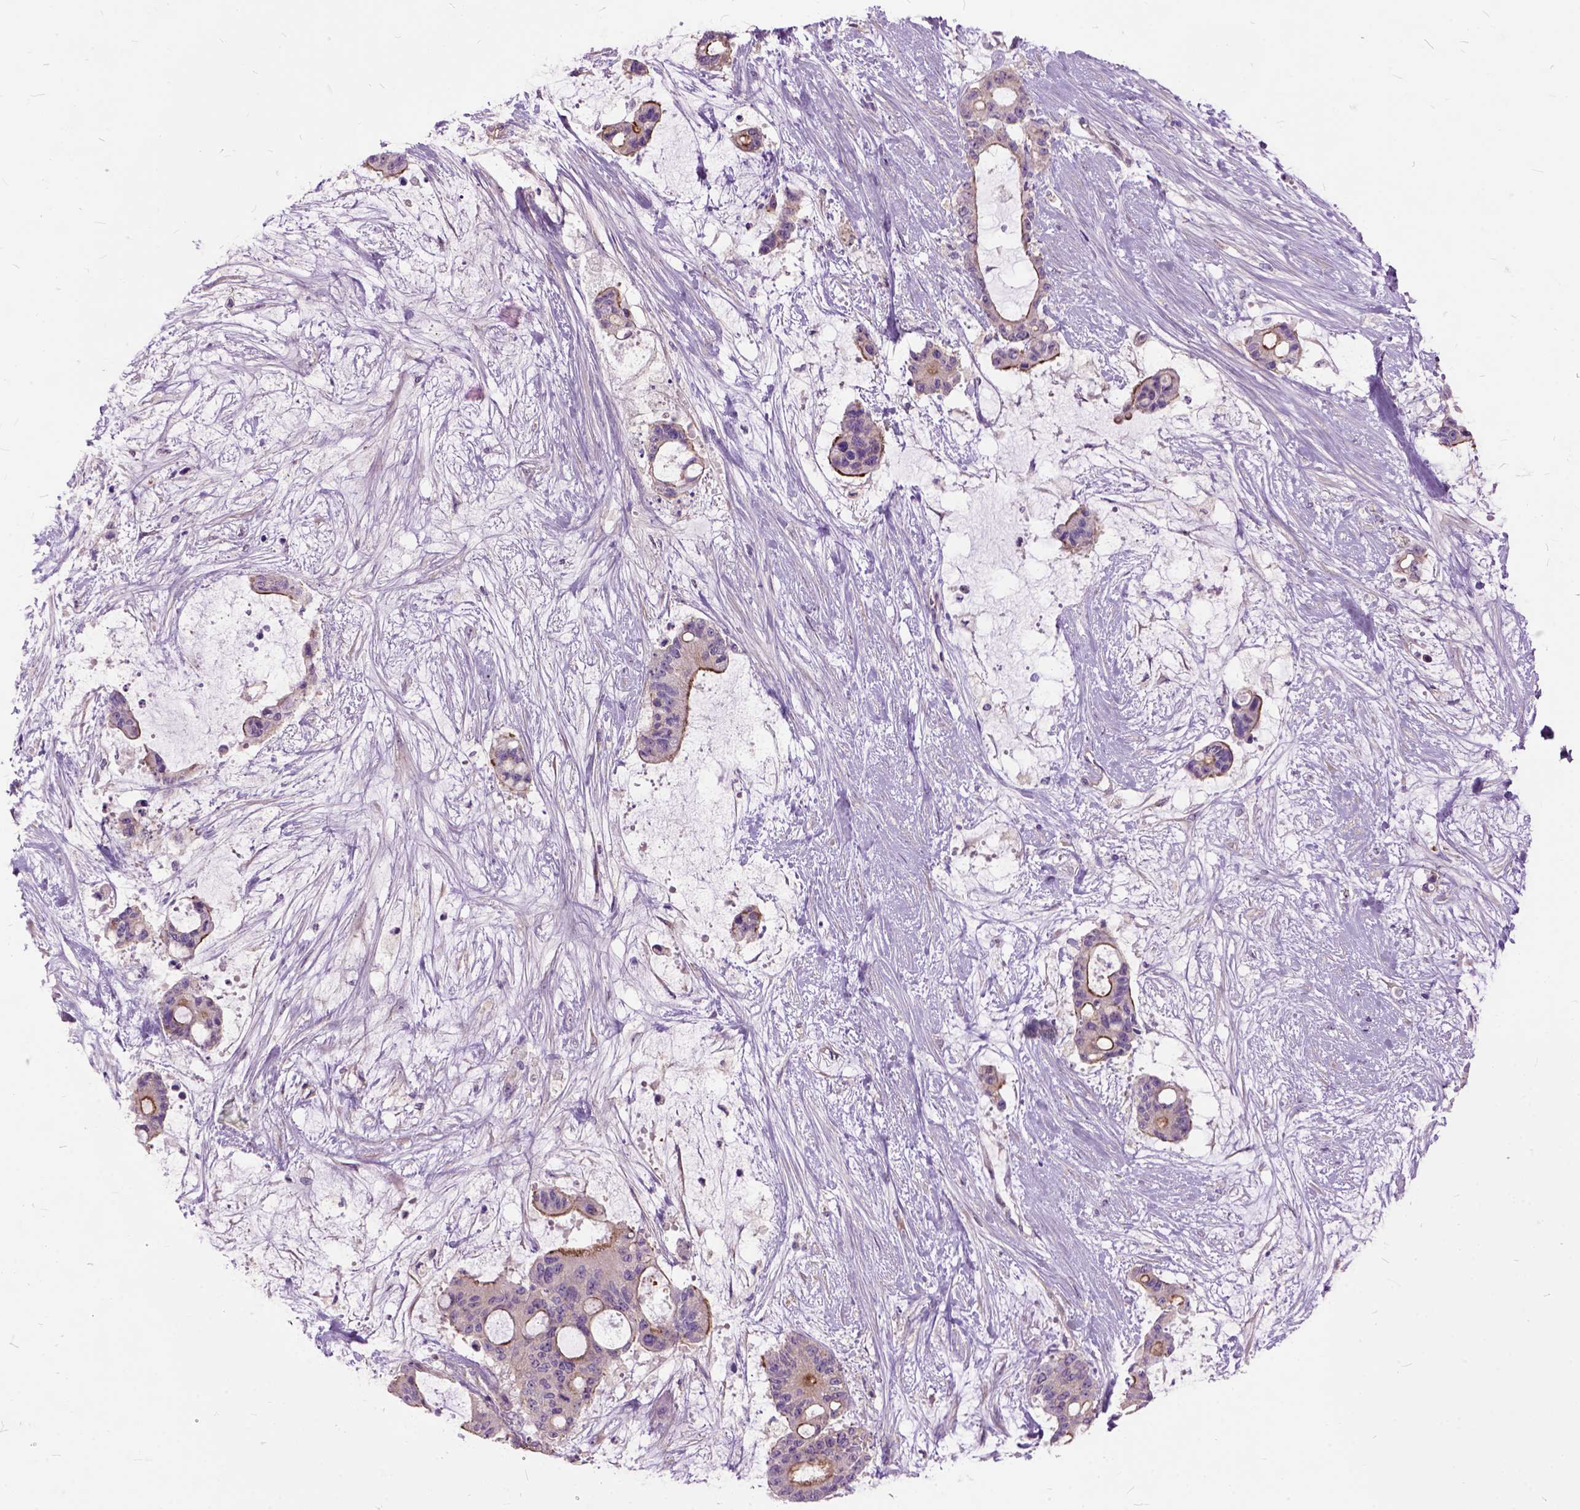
{"staining": {"intensity": "moderate", "quantity": ">75%", "location": "cytoplasmic/membranous"}, "tissue": "liver cancer", "cell_type": "Tumor cells", "image_type": "cancer", "snomed": [{"axis": "morphology", "description": "Normal tissue, NOS"}, {"axis": "morphology", "description": "Cholangiocarcinoma"}, {"axis": "topography", "description": "Liver"}, {"axis": "topography", "description": "Peripheral nerve tissue"}], "caption": "Immunohistochemistry (IHC) (DAB (3,3'-diaminobenzidine)) staining of human liver cancer (cholangiocarcinoma) shows moderate cytoplasmic/membranous protein expression in approximately >75% of tumor cells.", "gene": "MAPT", "patient": {"sex": "female", "age": 73}}